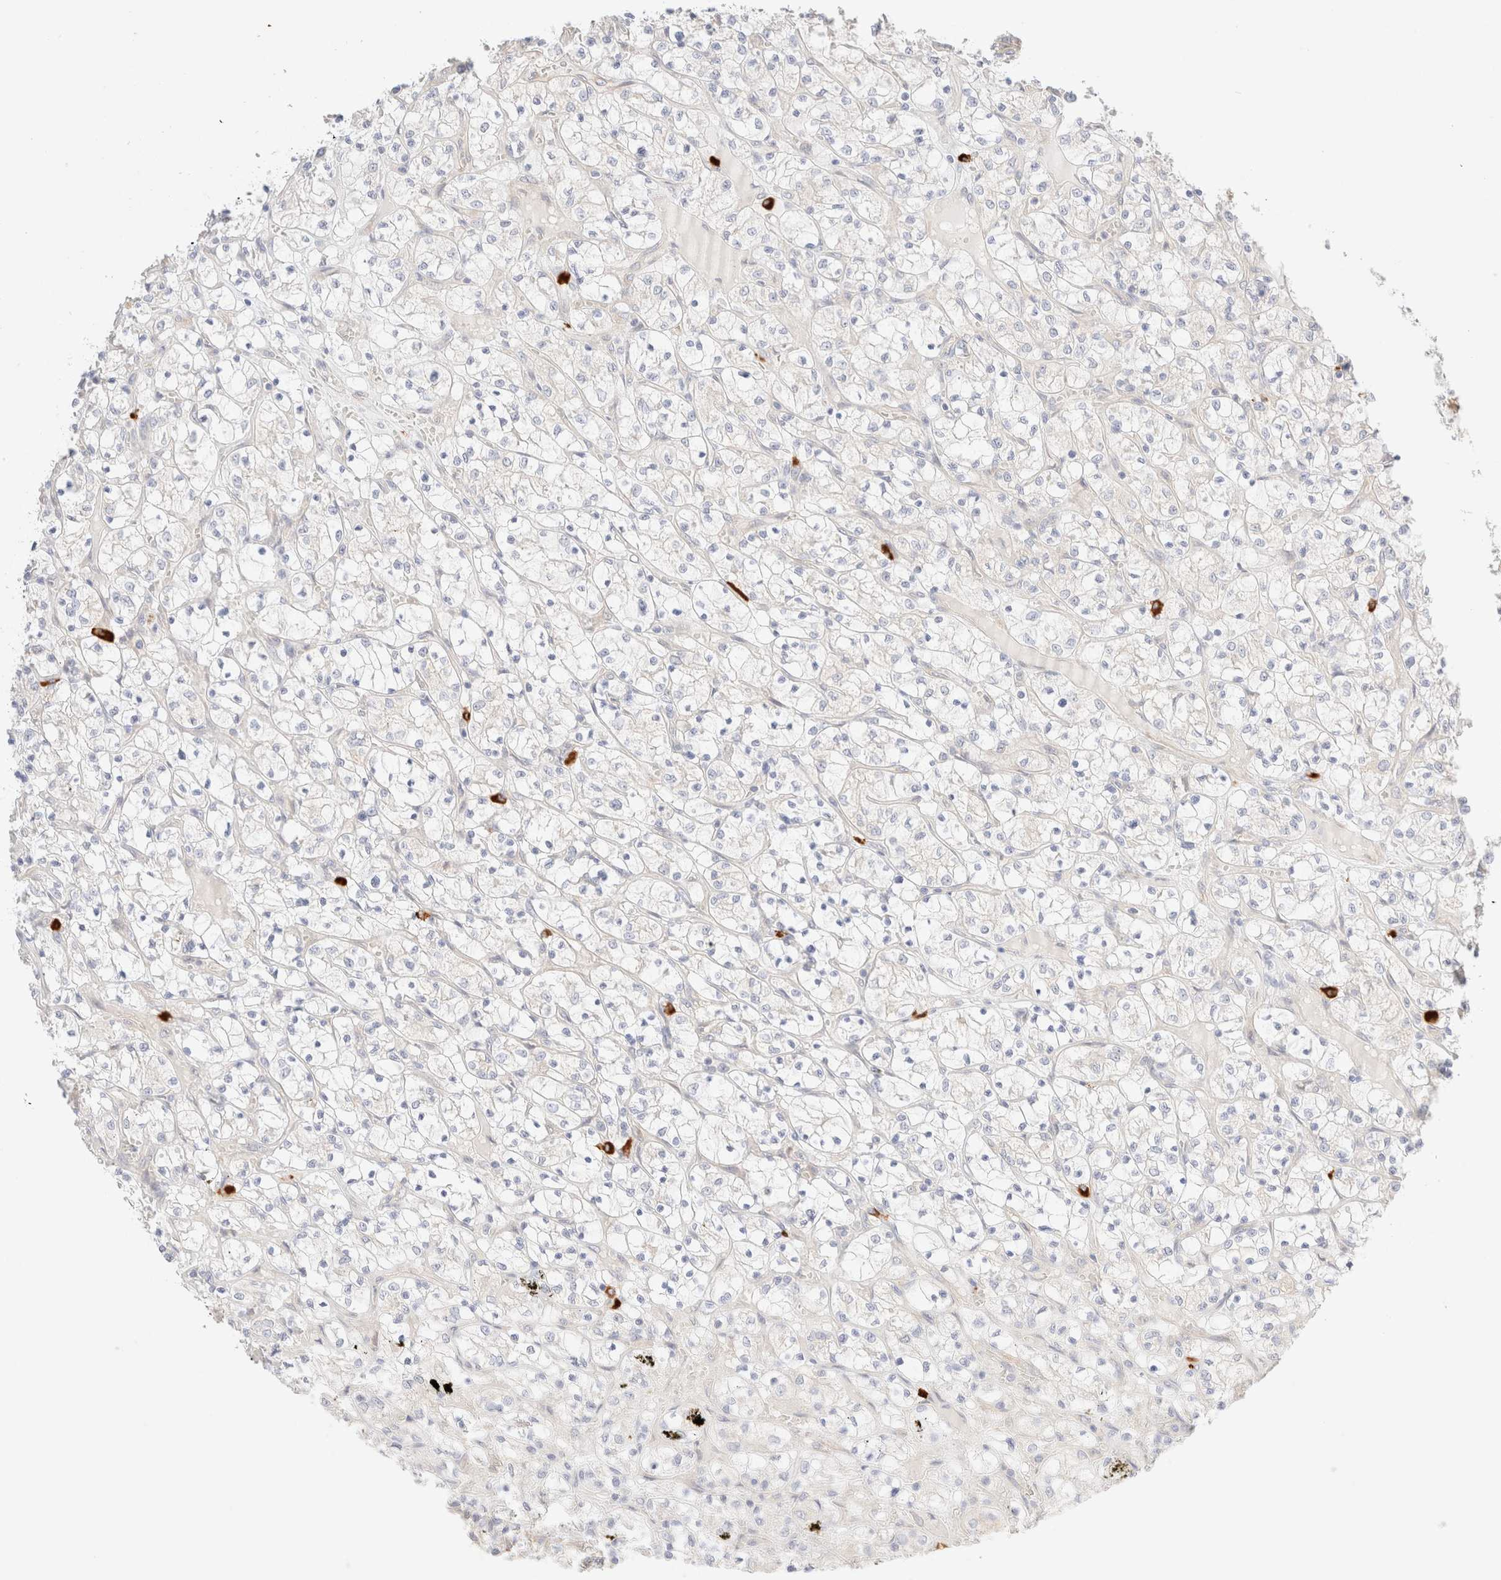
{"staining": {"intensity": "negative", "quantity": "none", "location": "none"}, "tissue": "renal cancer", "cell_type": "Tumor cells", "image_type": "cancer", "snomed": [{"axis": "morphology", "description": "Adenocarcinoma, NOS"}, {"axis": "topography", "description": "Kidney"}], "caption": "DAB (3,3'-diaminobenzidine) immunohistochemical staining of renal cancer (adenocarcinoma) demonstrates no significant expression in tumor cells. (DAB immunohistochemistry visualized using brightfield microscopy, high magnification).", "gene": "NIBAN2", "patient": {"sex": "female", "age": 69}}